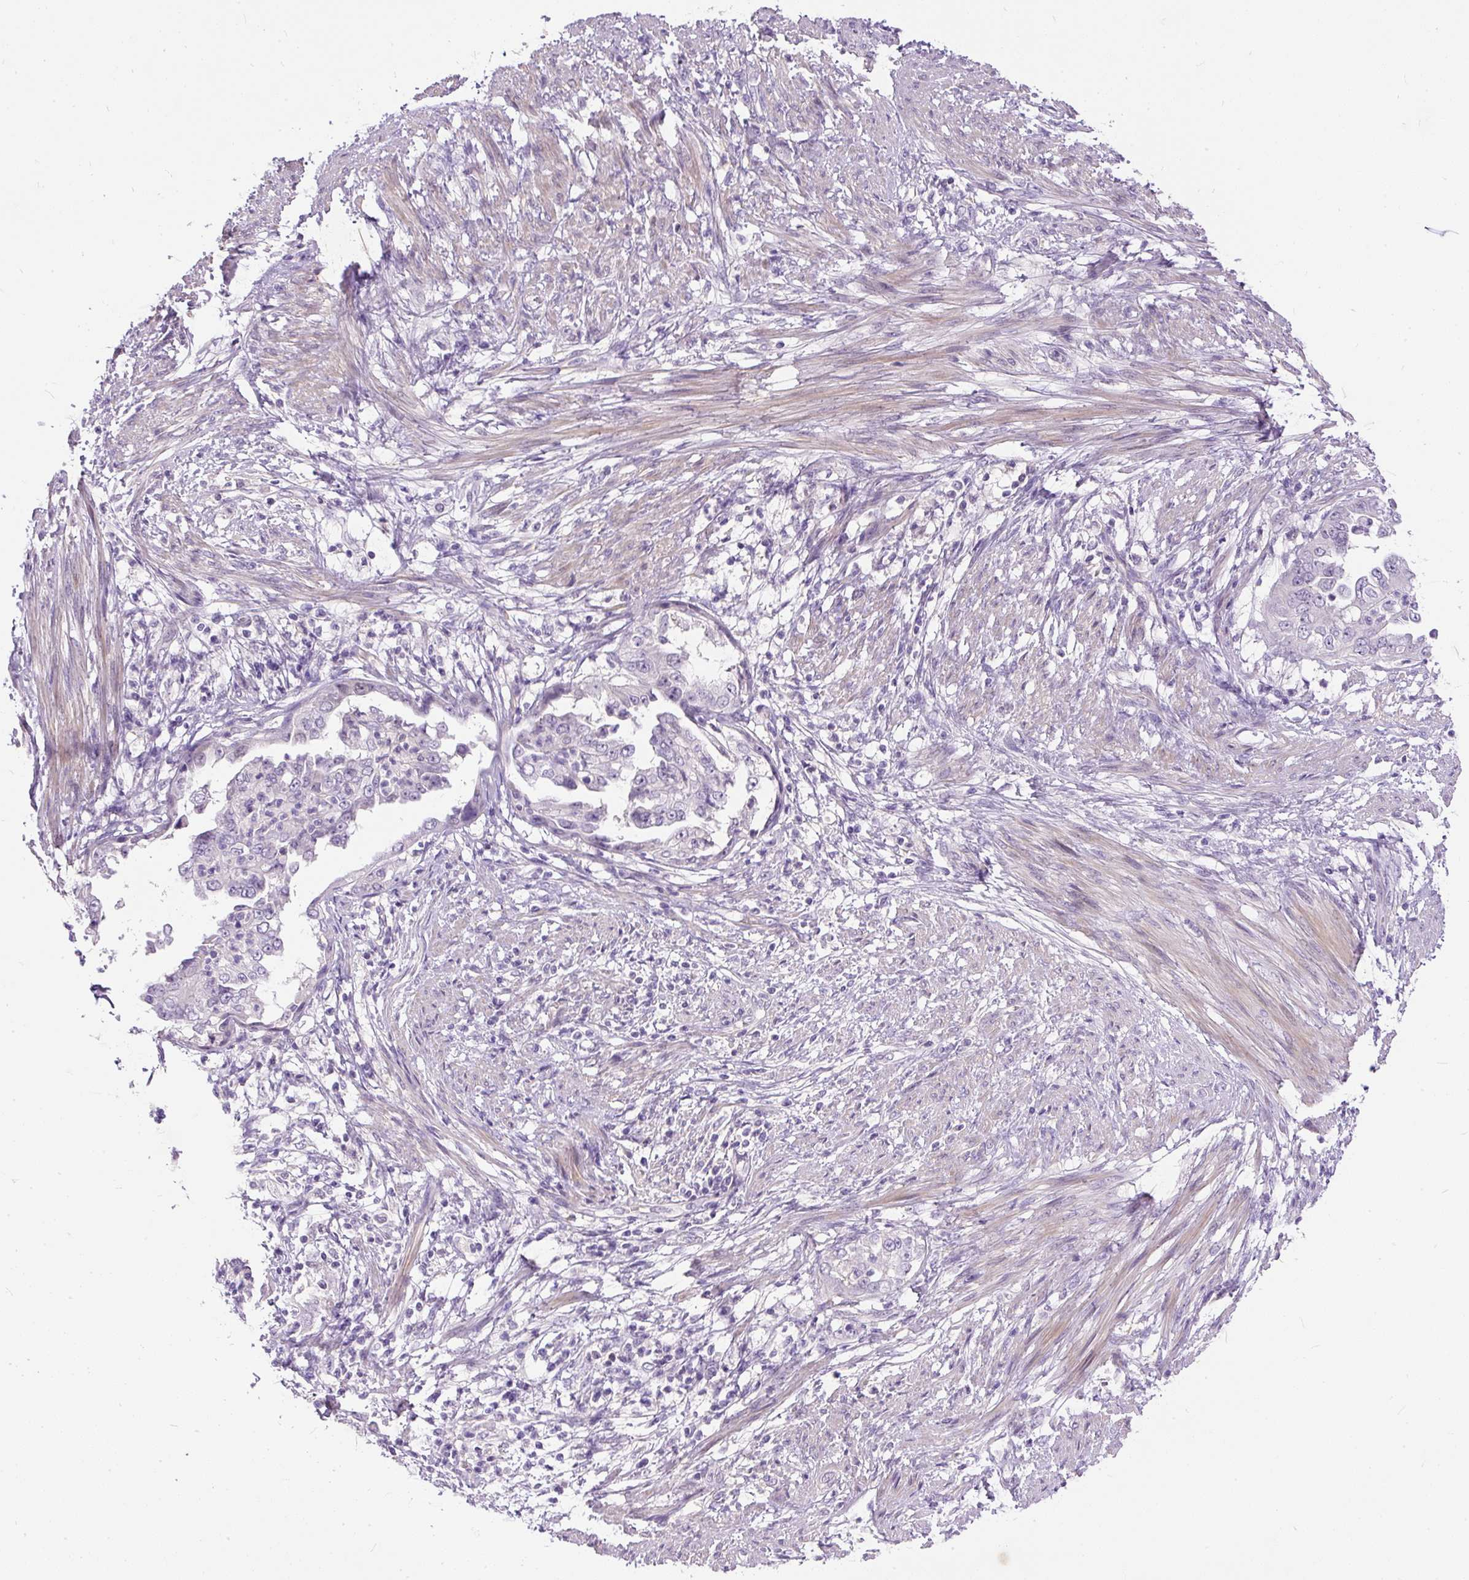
{"staining": {"intensity": "negative", "quantity": "none", "location": "none"}, "tissue": "endometrial cancer", "cell_type": "Tumor cells", "image_type": "cancer", "snomed": [{"axis": "morphology", "description": "Adenocarcinoma, NOS"}, {"axis": "topography", "description": "Endometrium"}], "caption": "DAB (3,3'-diaminobenzidine) immunohistochemical staining of human adenocarcinoma (endometrial) displays no significant staining in tumor cells.", "gene": "KRTAP20-3", "patient": {"sex": "female", "age": 85}}